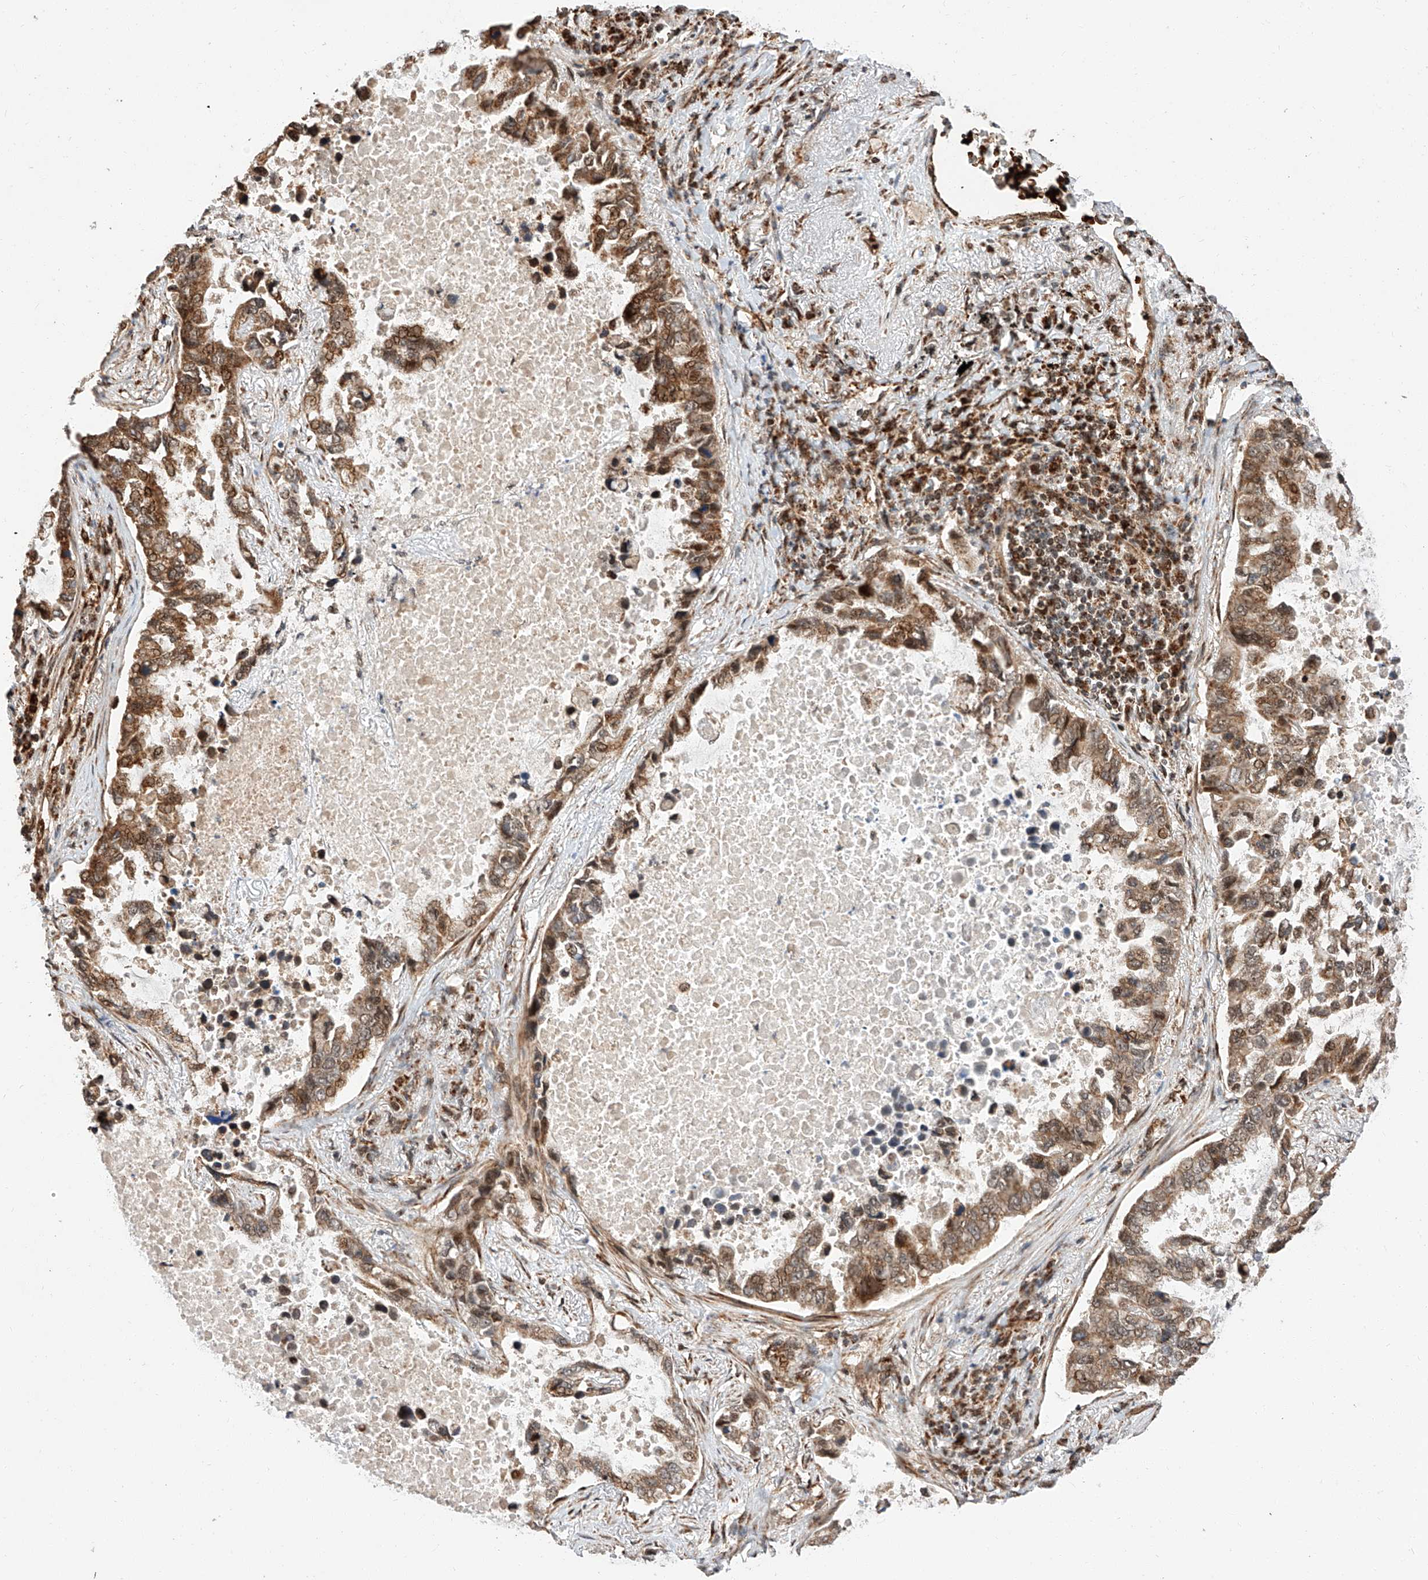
{"staining": {"intensity": "moderate", "quantity": ">75%", "location": "cytoplasmic/membranous,nuclear"}, "tissue": "lung cancer", "cell_type": "Tumor cells", "image_type": "cancer", "snomed": [{"axis": "morphology", "description": "Adenocarcinoma, NOS"}, {"axis": "topography", "description": "Lung"}], "caption": "Tumor cells show moderate cytoplasmic/membranous and nuclear staining in about >75% of cells in lung cancer (adenocarcinoma).", "gene": "THTPA", "patient": {"sex": "male", "age": 64}}